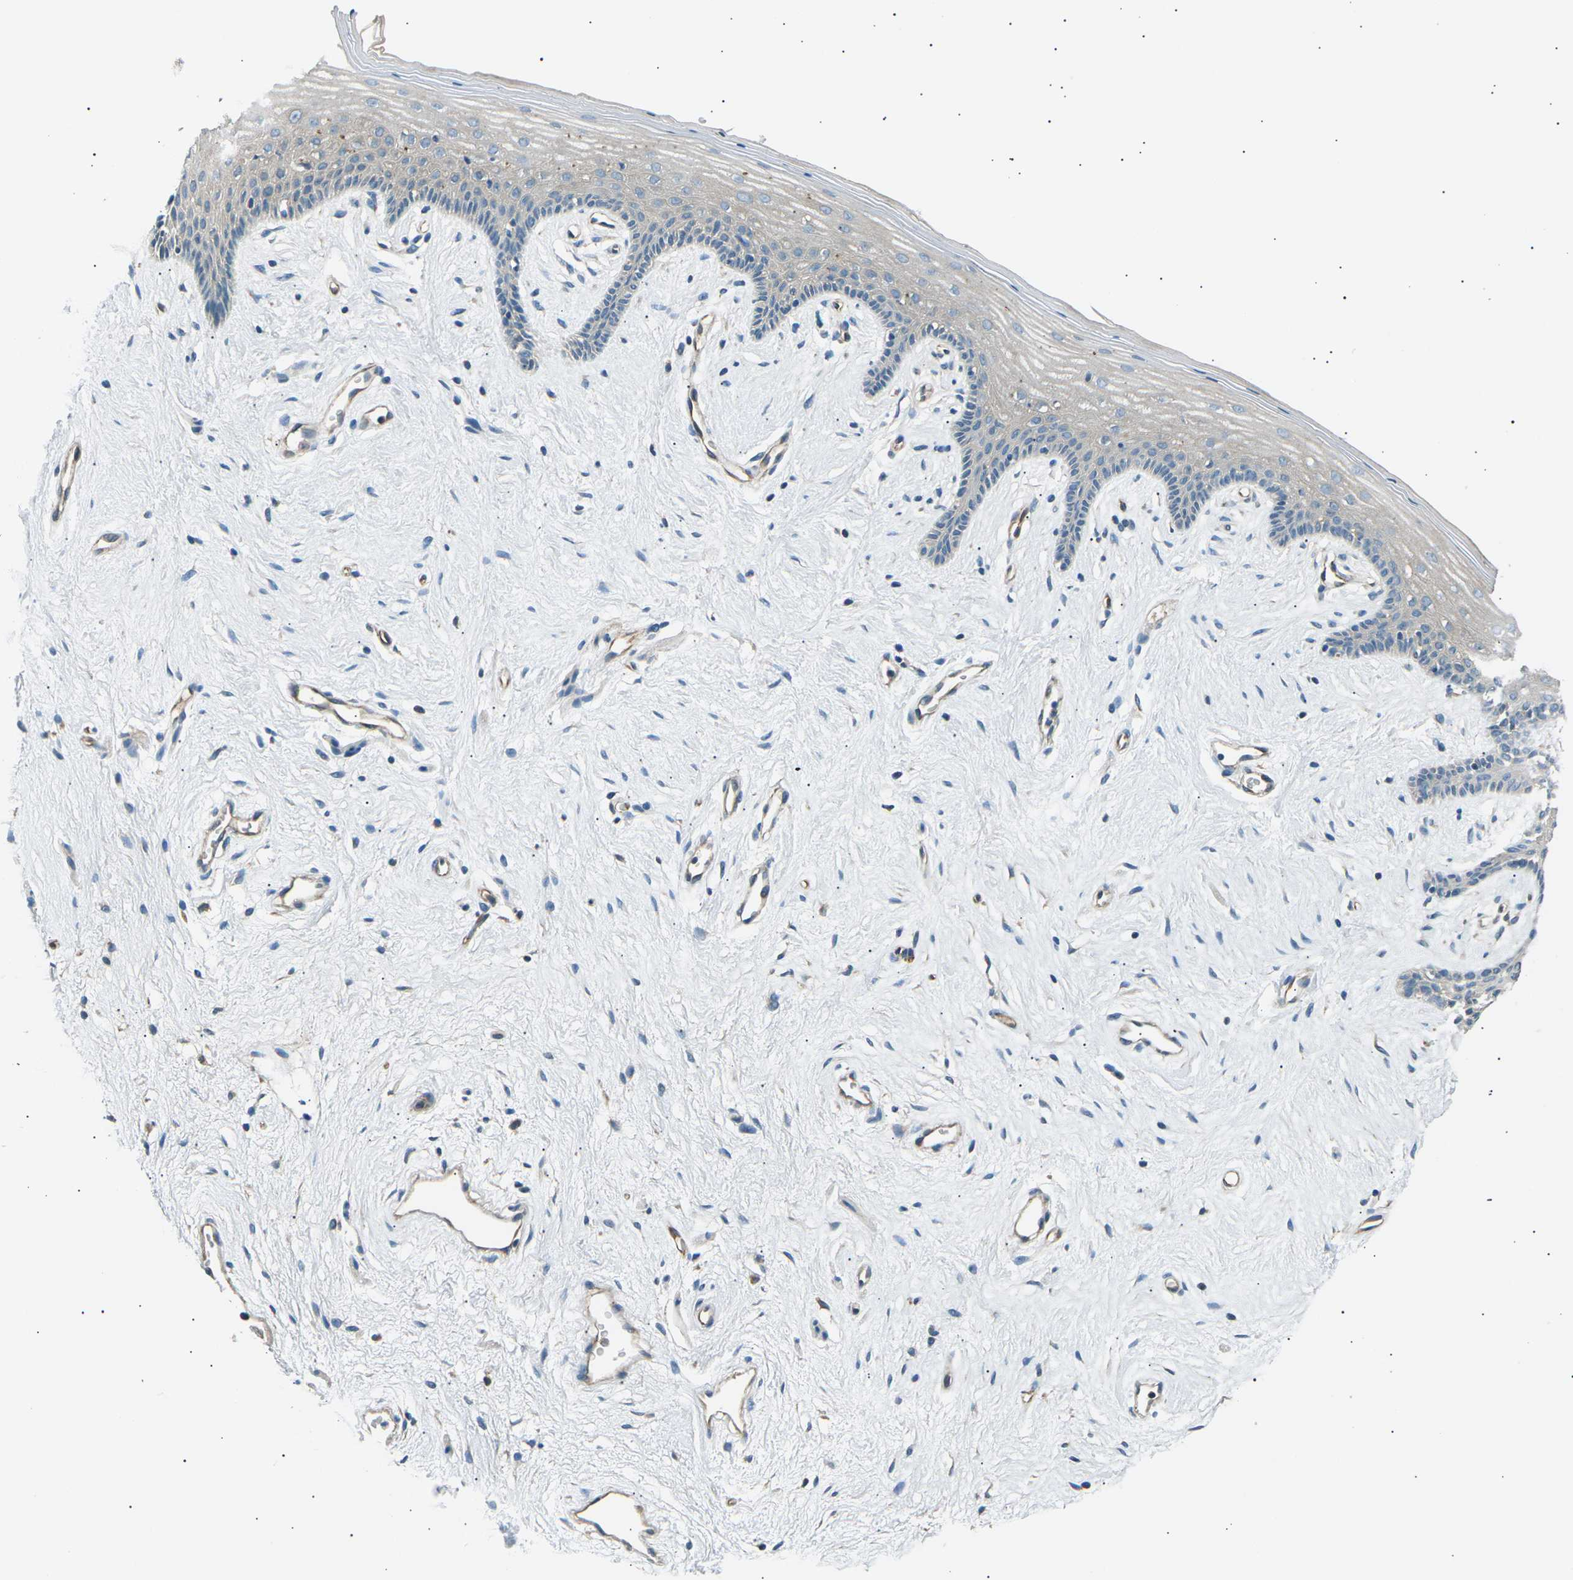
{"staining": {"intensity": "negative", "quantity": "none", "location": "none"}, "tissue": "vagina", "cell_type": "Squamous epithelial cells", "image_type": "normal", "snomed": [{"axis": "morphology", "description": "Normal tissue, NOS"}, {"axis": "topography", "description": "Vagina"}], "caption": "Immunohistochemical staining of benign vagina demonstrates no significant staining in squamous epithelial cells. The staining was performed using DAB (3,3'-diaminobenzidine) to visualize the protein expression in brown, while the nuclei were stained in blue with hematoxylin (Magnification: 20x).", "gene": "SLK", "patient": {"sex": "female", "age": 44}}